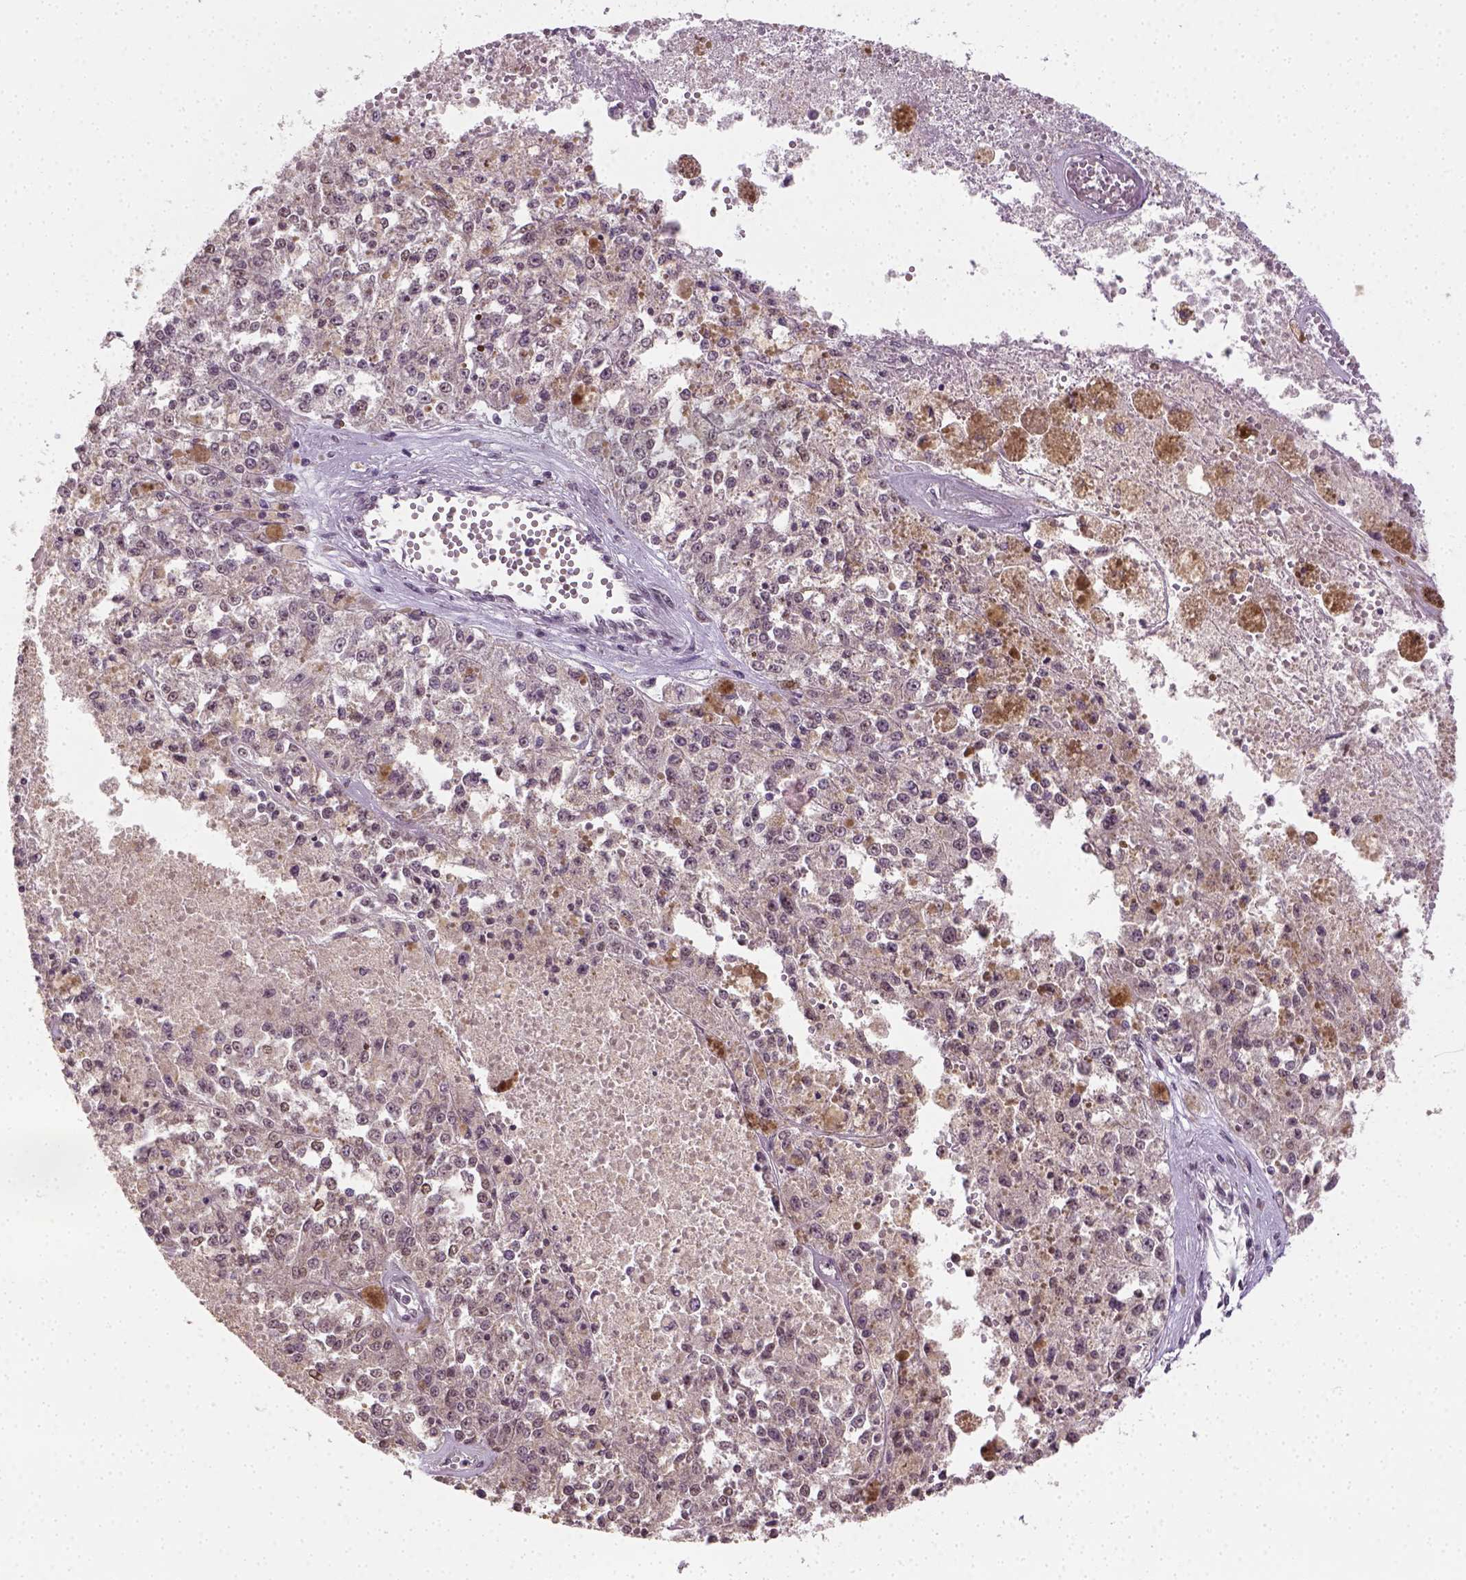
{"staining": {"intensity": "moderate", "quantity": "<25%", "location": "nuclear"}, "tissue": "melanoma", "cell_type": "Tumor cells", "image_type": "cancer", "snomed": [{"axis": "morphology", "description": "Malignant melanoma, Metastatic site"}, {"axis": "topography", "description": "Lymph node"}], "caption": "Immunohistochemistry (IHC) photomicrograph of human malignant melanoma (metastatic site) stained for a protein (brown), which exhibits low levels of moderate nuclear positivity in approximately <25% of tumor cells.", "gene": "FANCE", "patient": {"sex": "female", "age": 64}}